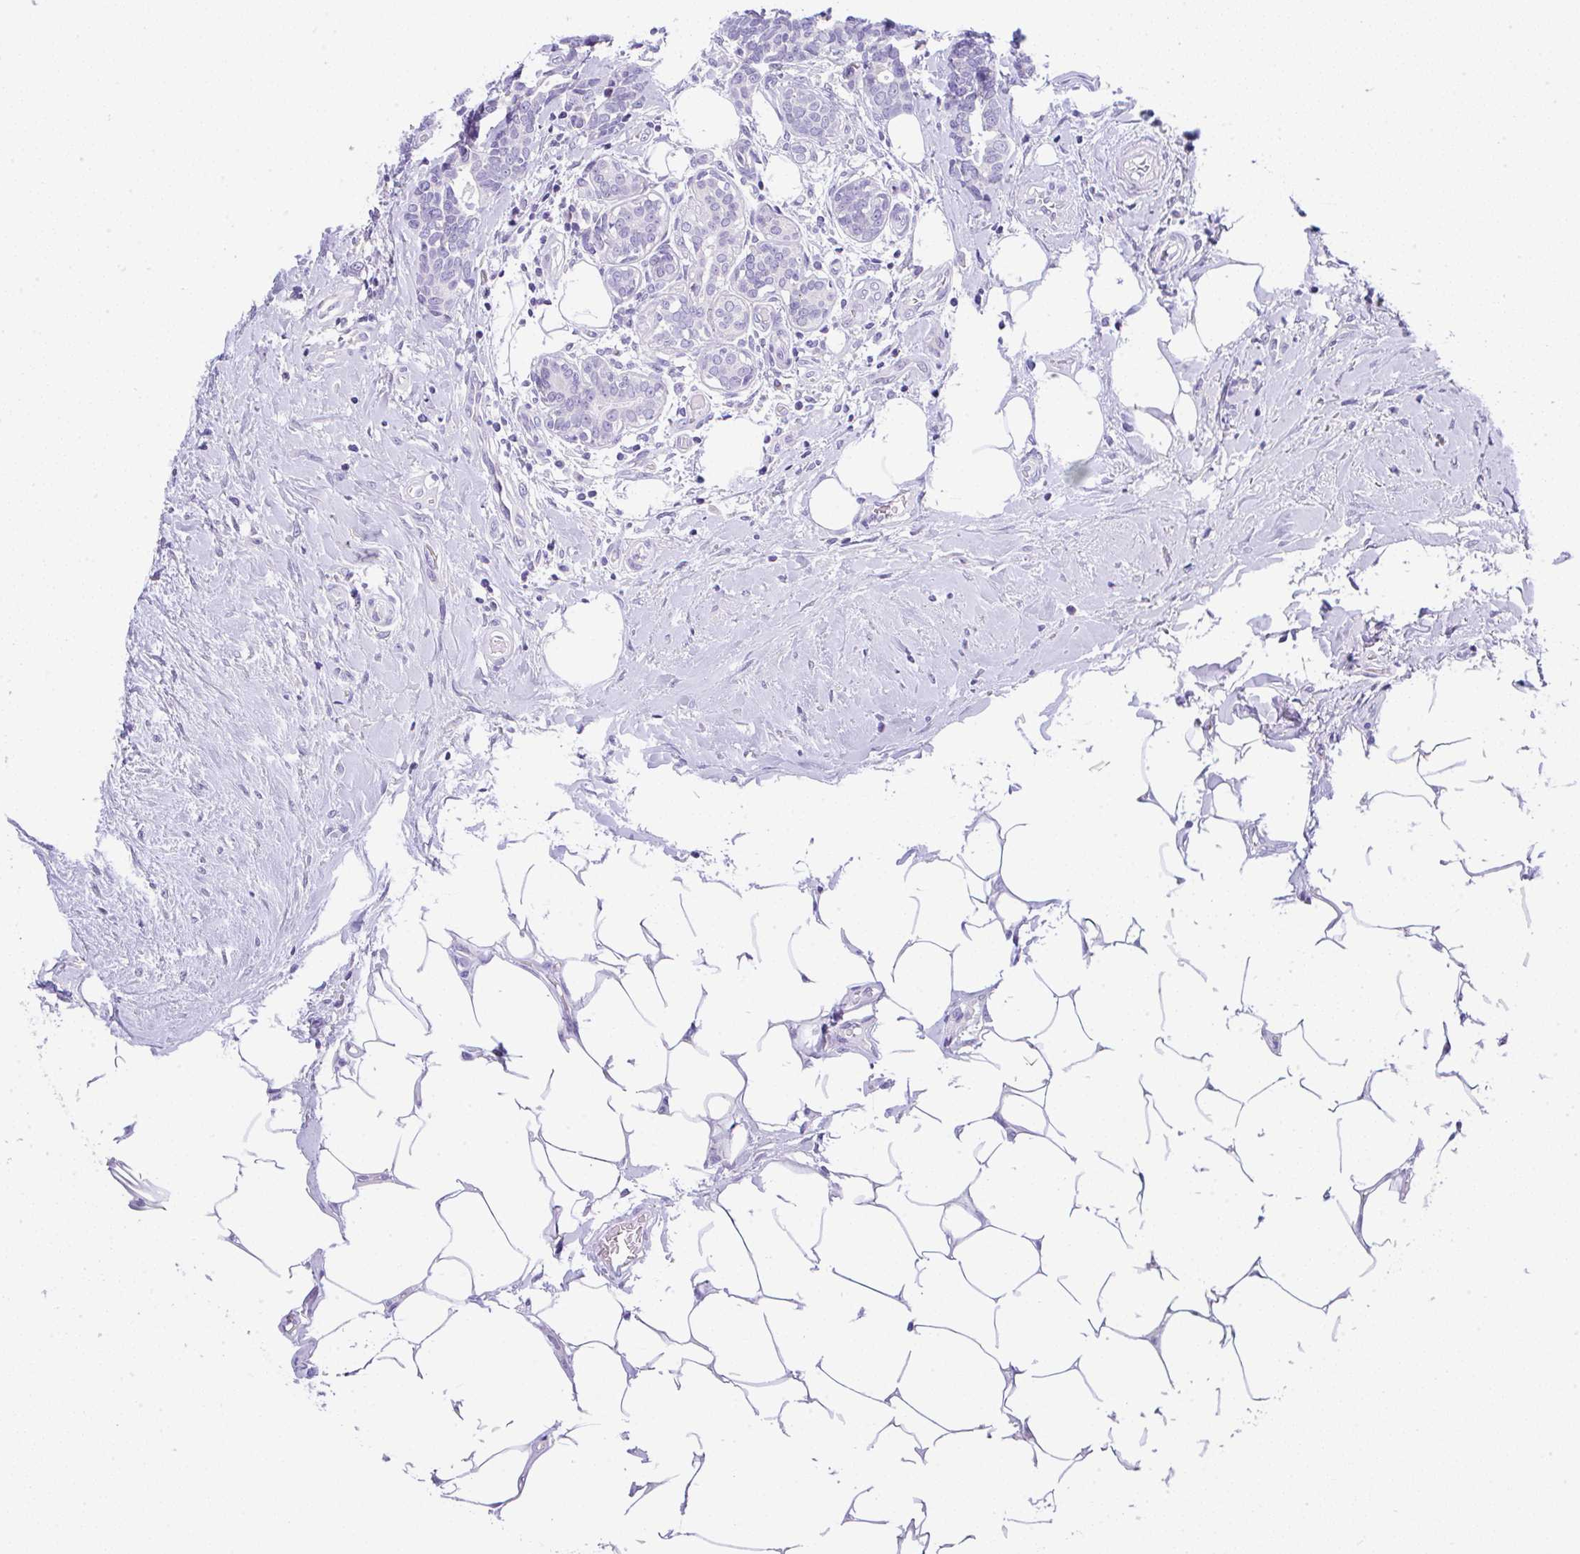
{"staining": {"intensity": "negative", "quantity": "none", "location": "none"}, "tissue": "breast cancer", "cell_type": "Tumor cells", "image_type": "cancer", "snomed": [{"axis": "morphology", "description": "Duct carcinoma"}, {"axis": "topography", "description": "Breast"}], "caption": "Immunohistochemistry of human breast invasive ductal carcinoma reveals no staining in tumor cells.", "gene": "SERPINE3", "patient": {"sex": "female", "age": 71}}